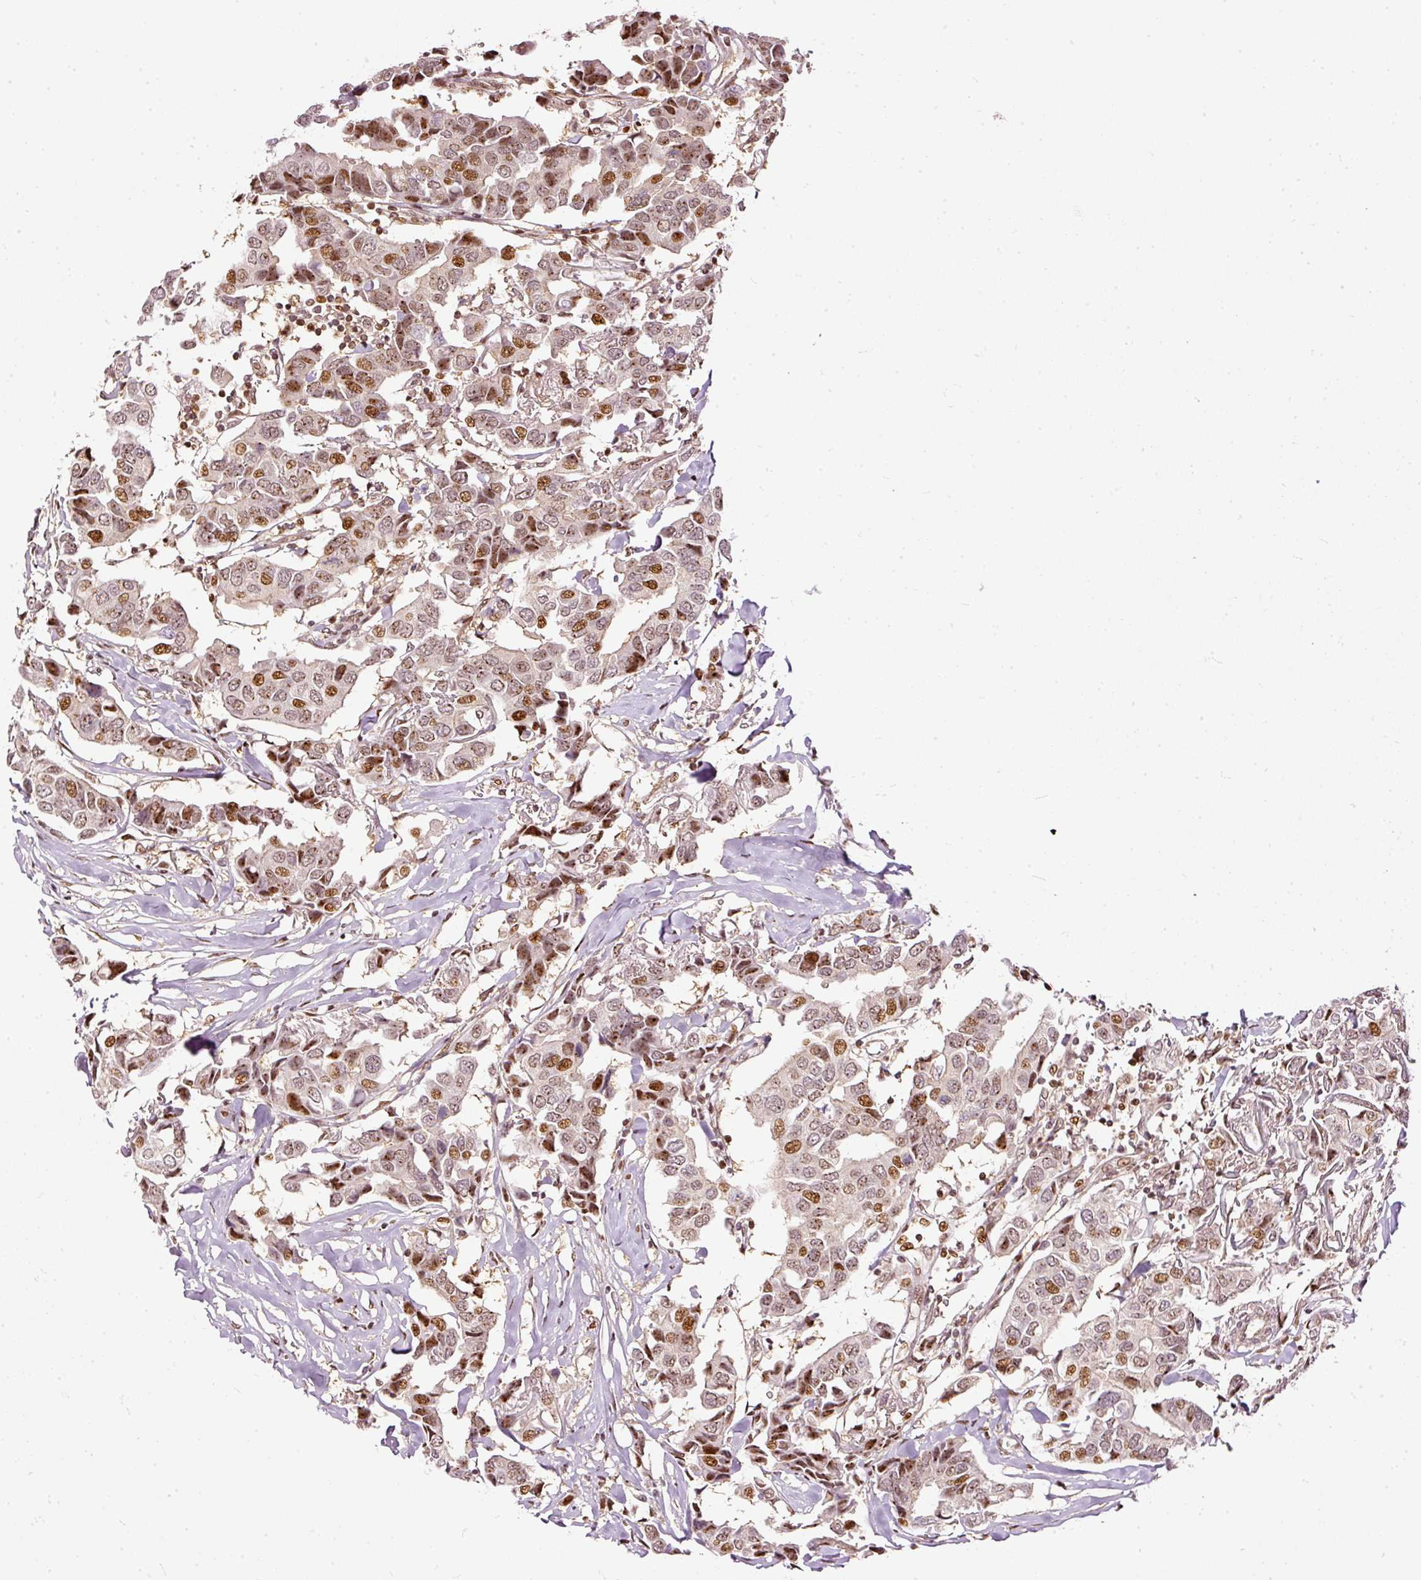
{"staining": {"intensity": "moderate", "quantity": ">75%", "location": "nuclear"}, "tissue": "breast cancer", "cell_type": "Tumor cells", "image_type": "cancer", "snomed": [{"axis": "morphology", "description": "Duct carcinoma"}, {"axis": "topography", "description": "Breast"}], "caption": "This is a photomicrograph of IHC staining of breast cancer (invasive ductal carcinoma), which shows moderate expression in the nuclear of tumor cells.", "gene": "ZNF778", "patient": {"sex": "female", "age": 80}}